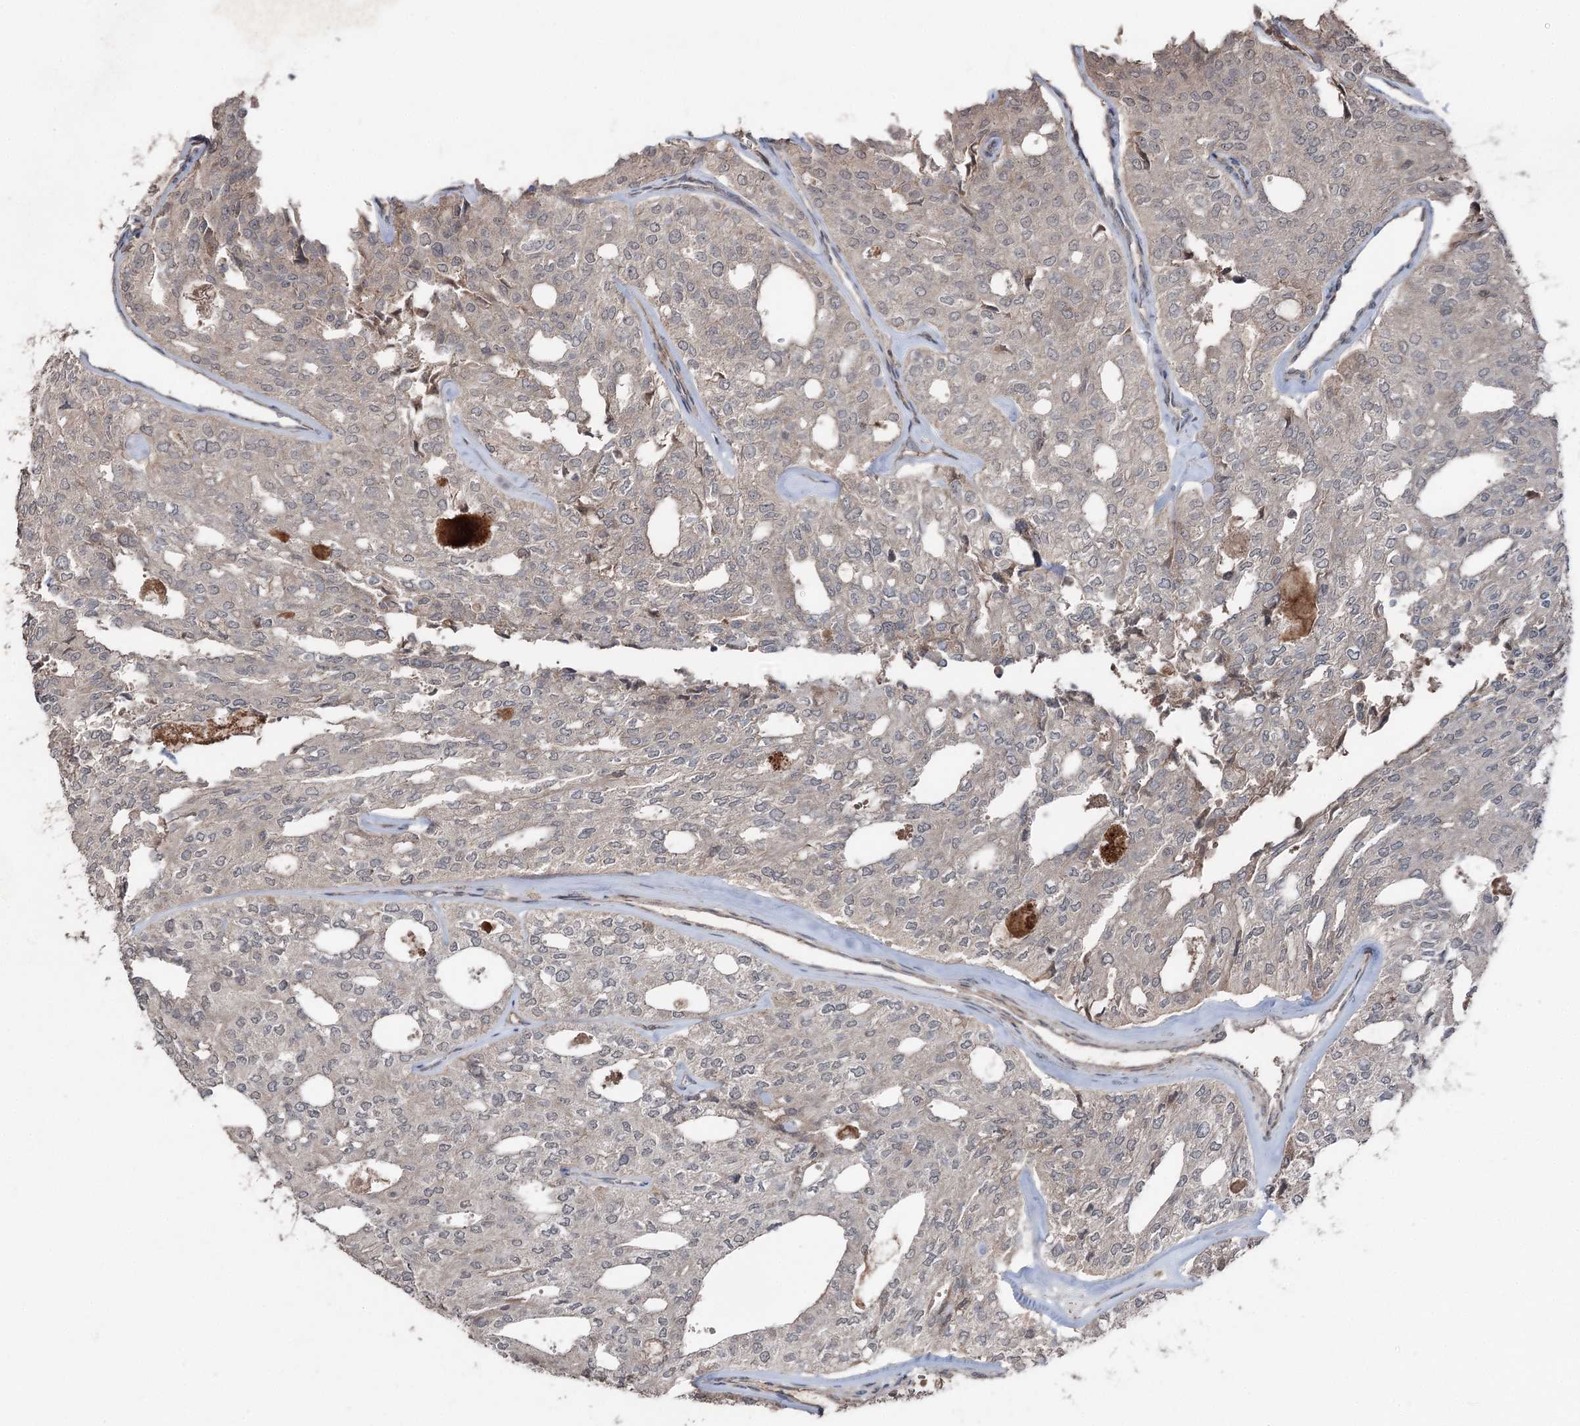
{"staining": {"intensity": "weak", "quantity": "<25%", "location": "cytoplasmic/membranous"}, "tissue": "thyroid cancer", "cell_type": "Tumor cells", "image_type": "cancer", "snomed": [{"axis": "morphology", "description": "Follicular adenoma carcinoma, NOS"}, {"axis": "topography", "description": "Thyroid gland"}], "caption": "IHC of human thyroid follicular adenoma carcinoma exhibits no positivity in tumor cells.", "gene": "MAPK8IP2", "patient": {"sex": "male", "age": 75}}